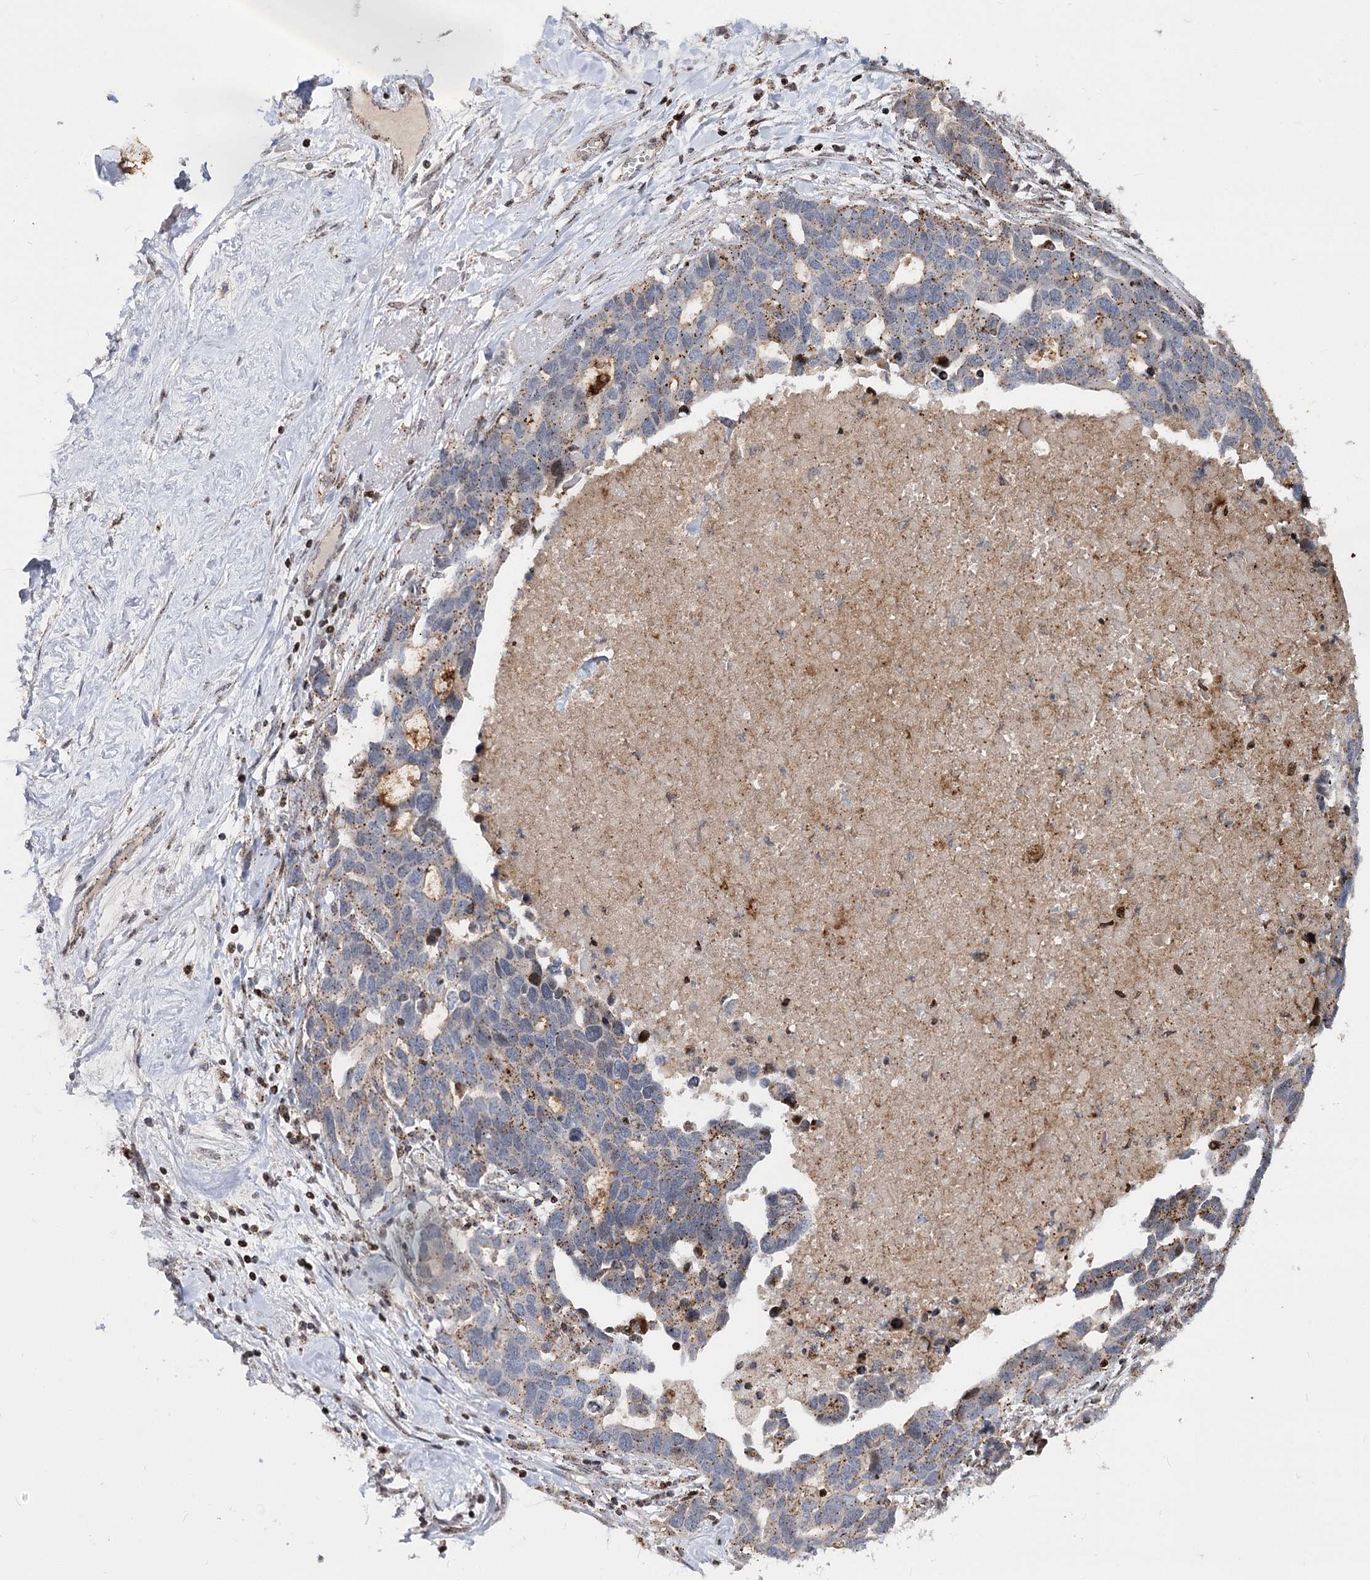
{"staining": {"intensity": "moderate", "quantity": "<25%", "location": "cytoplasmic/membranous"}, "tissue": "ovarian cancer", "cell_type": "Tumor cells", "image_type": "cancer", "snomed": [{"axis": "morphology", "description": "Cystadenocarcinoma, serous, NOS"}, {"axis": "topography", "description": "Ovary"}], "caption": "Immunohistochemical staining of human serous cystadenocarcinoma (ovarian) displays low levels of moderate cytoplasmic/membranous protein positivity in about <25% of tumor cells.", "gene": "ZFYVE27", "patient": {"sex": "female", "age": 54}}